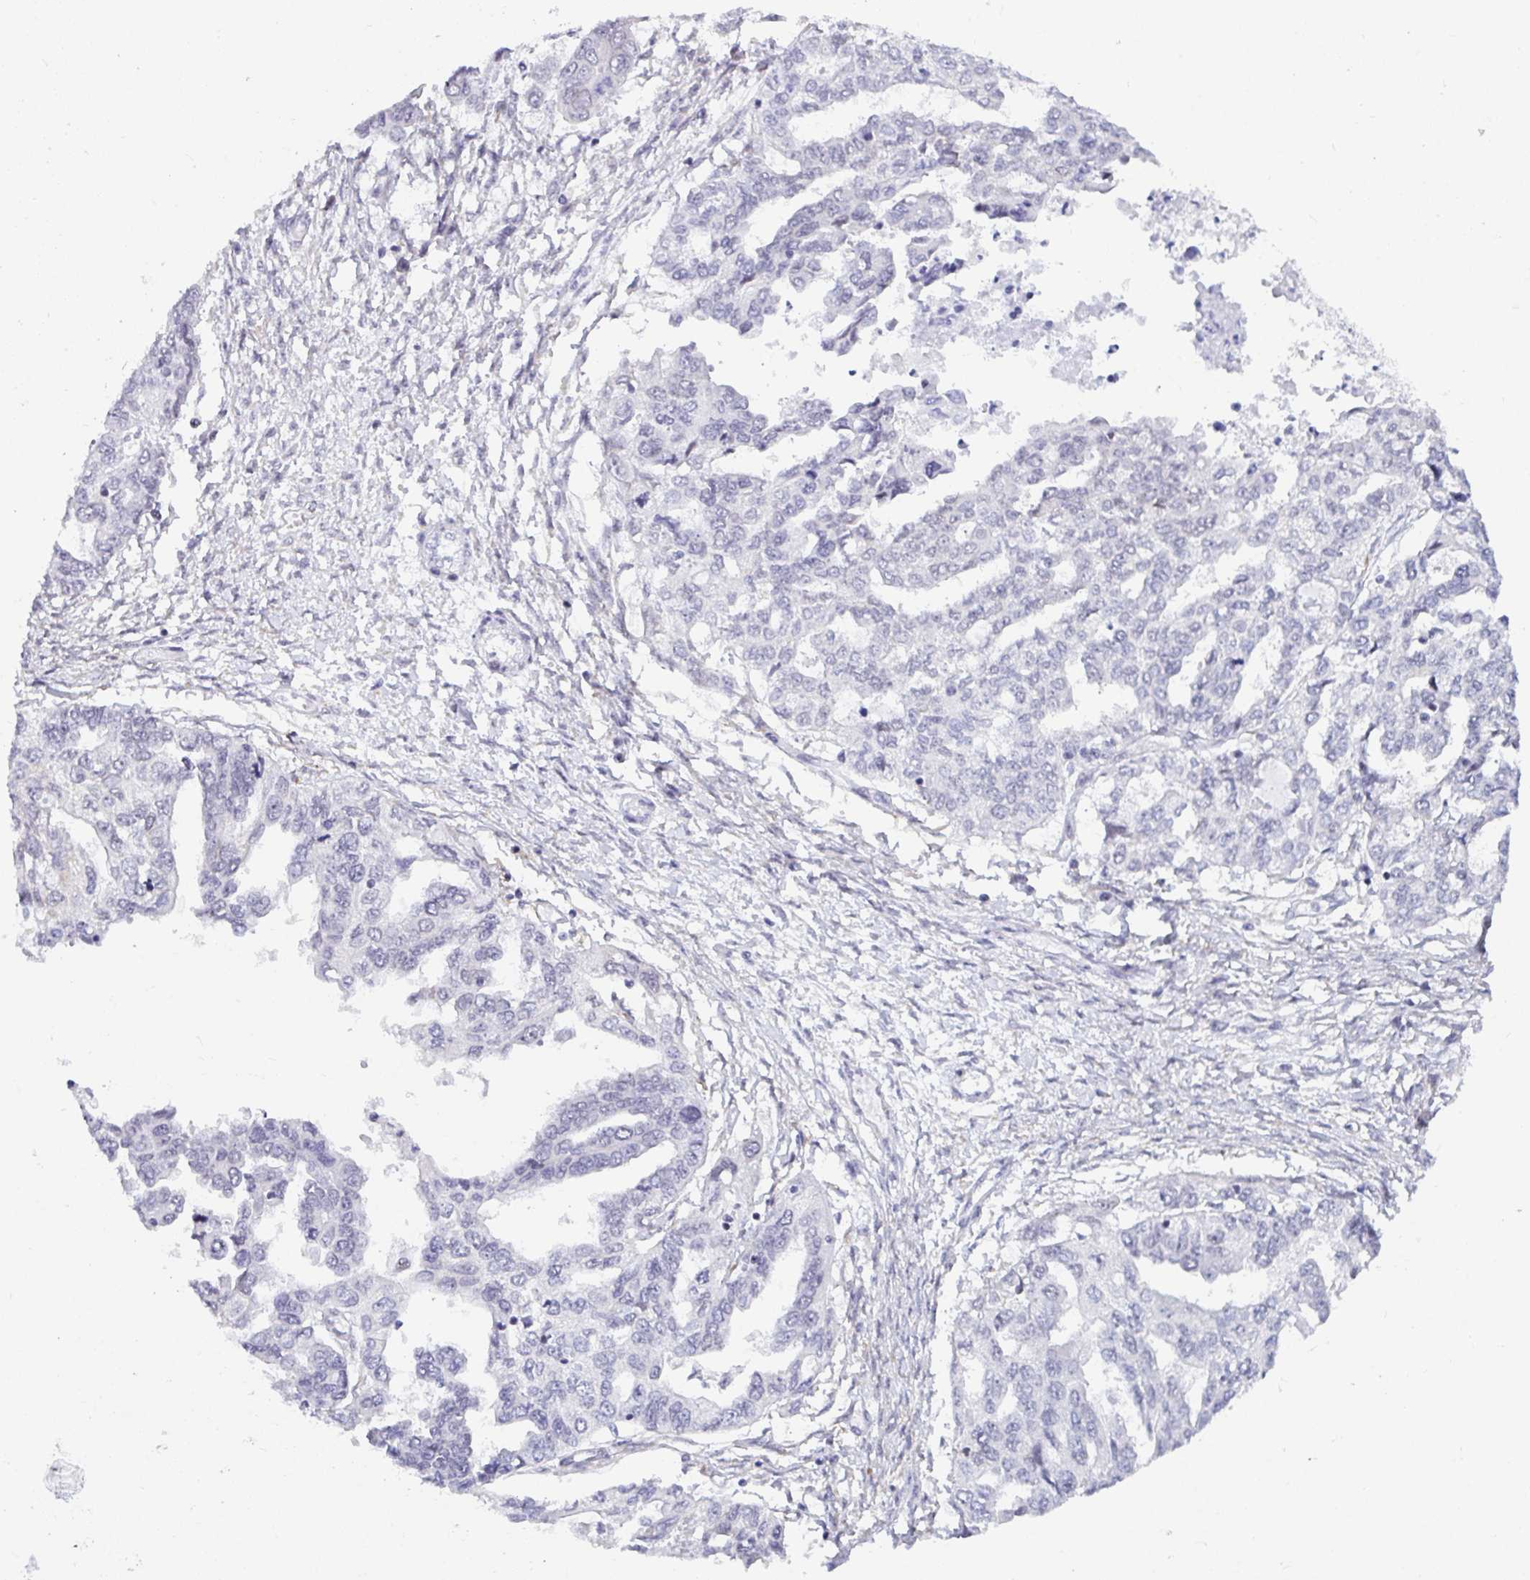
{"staining": {"intensity": "negative", "quantity": "none", "location": "none"}, "tissue": "ovarian cancer", "cell_type": "Tumor cells", "image_type": "cancer", "snomed": [{"axis": "morphology", "description": "Cystadenocarcinoma, serous, NOS"}, {"axis": "topography", "description": "Ovary"}], "caption": "Micrograph shows no significant protein expression in tumor cells of ovarian cancer. (DAB immunohistochemistry with hematoxylin counter stain).", "gene": "WDR72", "patient": {"sex": "female", "age": 53}}